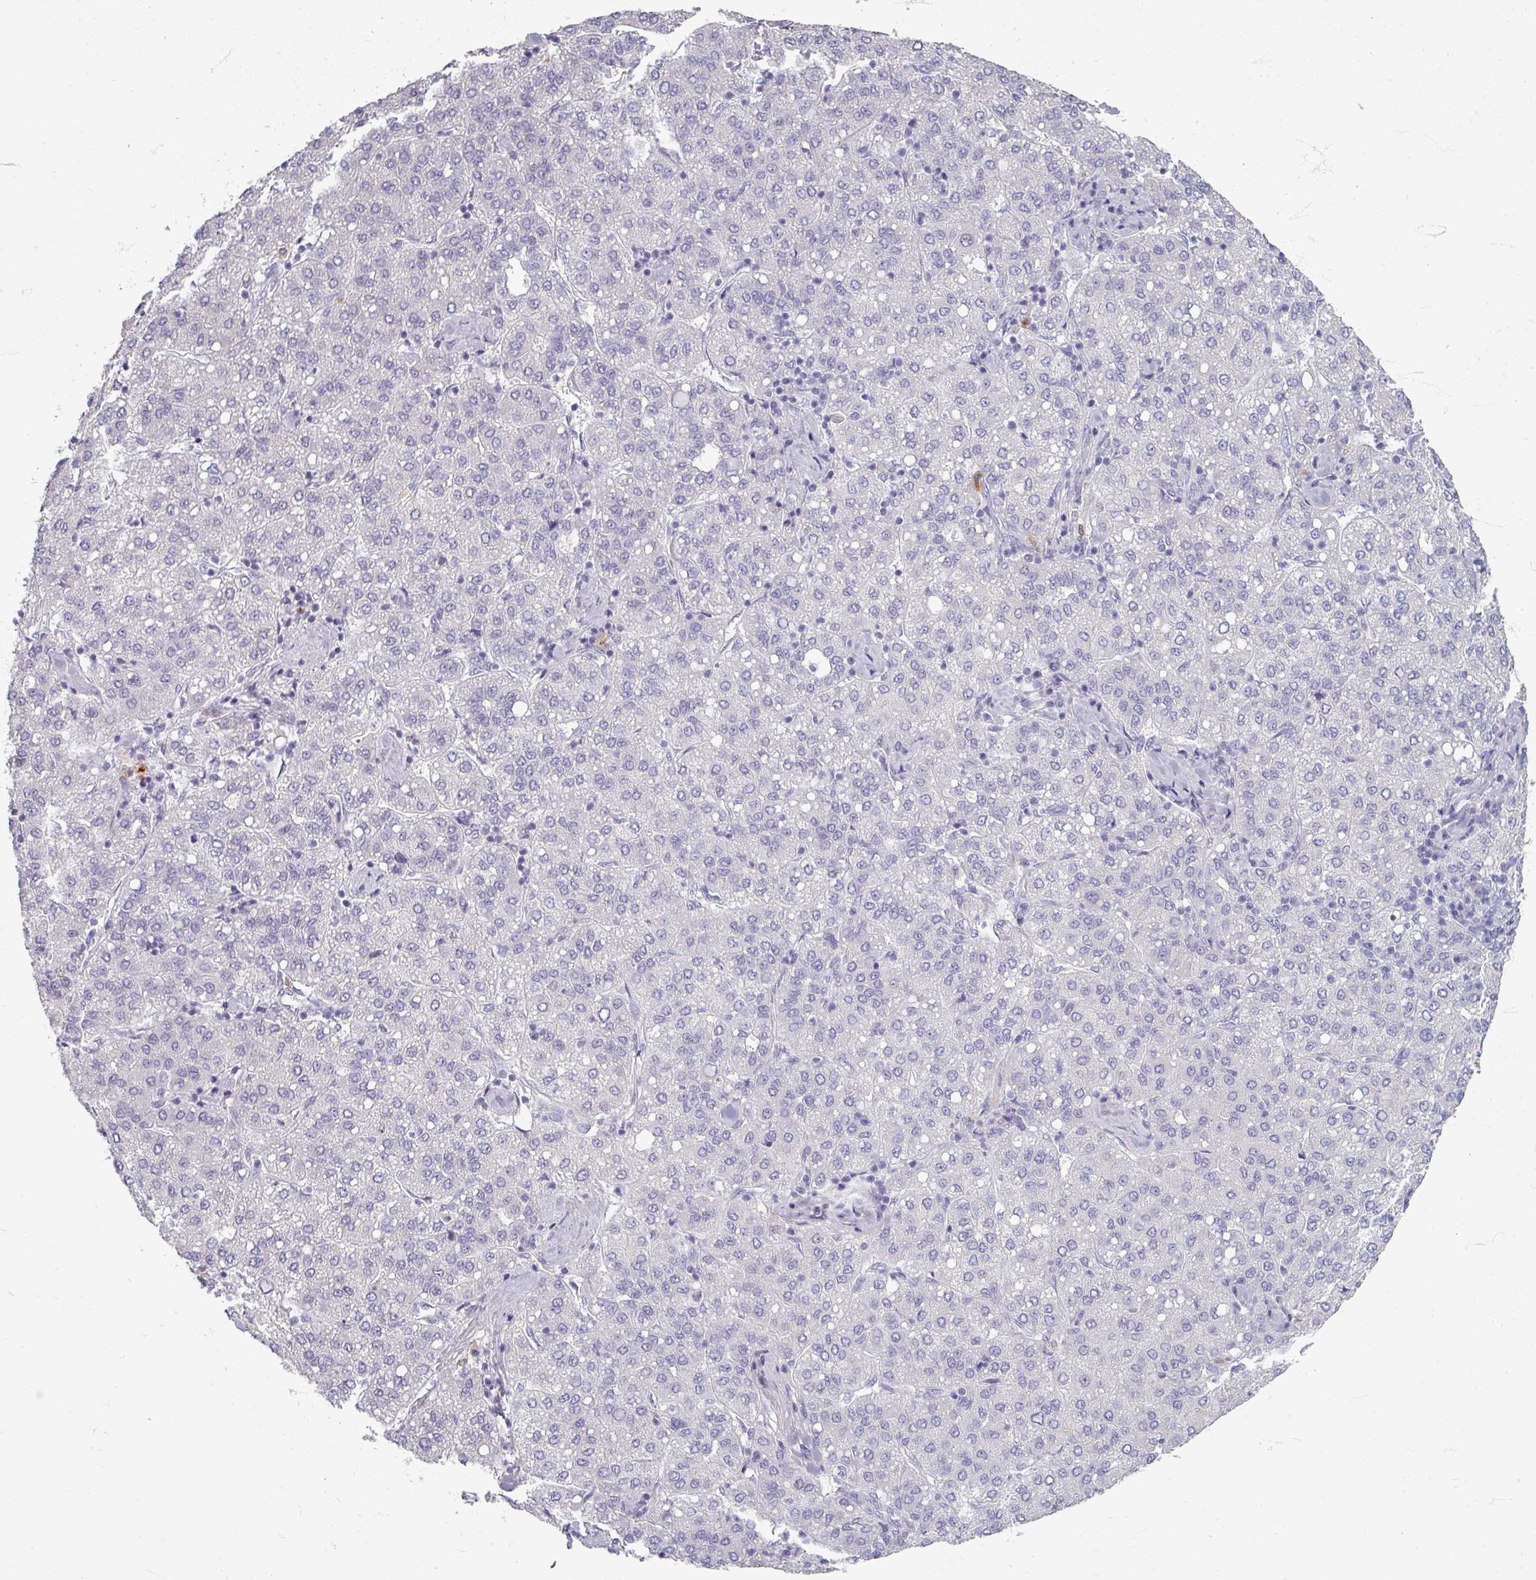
{"staining": {"intensity": "negative", "quantity": "none", "location": "none"}, "tissue": "liver cancer", "cell_type": "Tumor cells", "image_type": "cancer", "snomed": [{"axis": "morphology", "description": "Carcinoma, Hepatocellular, NOS"}, {"axis": "topography", "description": "Liver"}], "caption": "An immunohistochemistry (IHC) image of liver cancer is shown. There is no staining in tumor cells of liver cancer.", "gene": "ZNF878", "patient": {"sex": "male", "age": 65}}